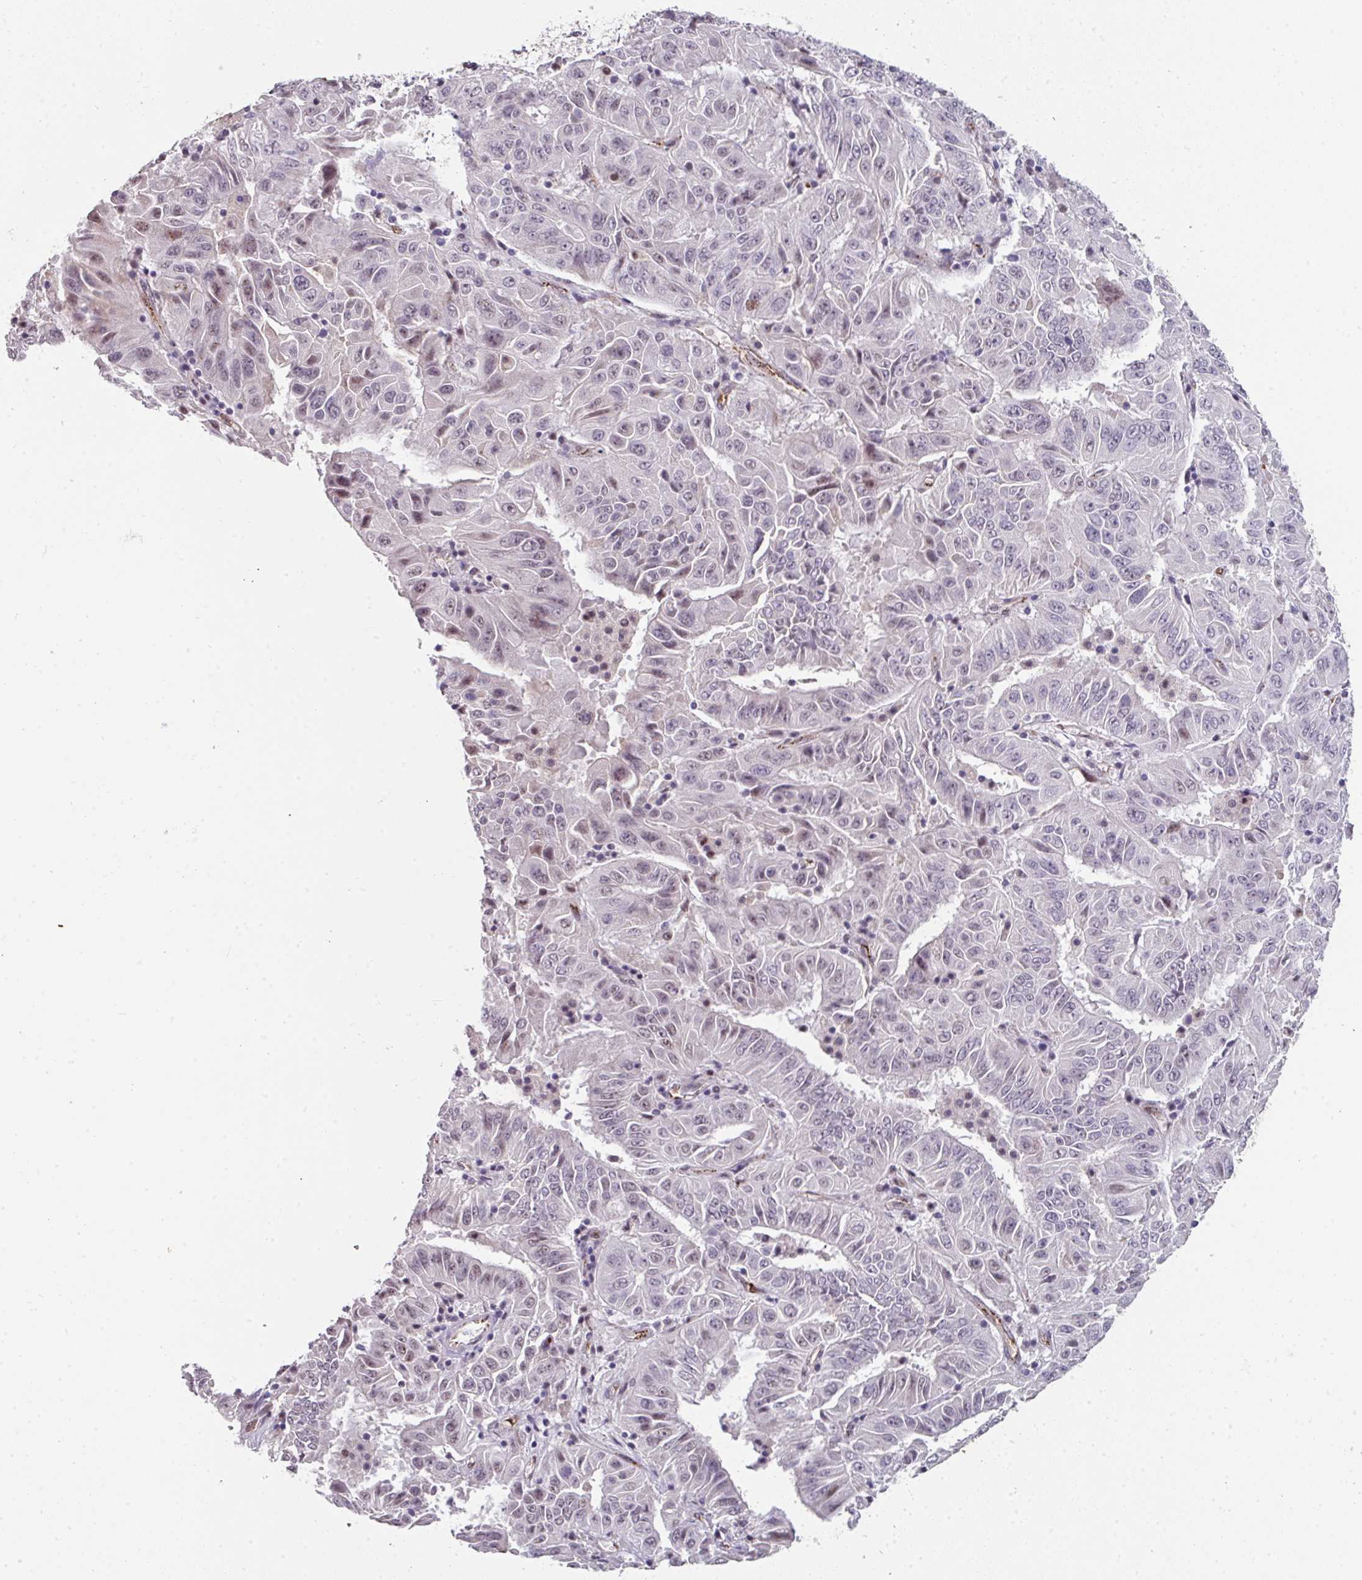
{"staining": {"intensity": "weak", "quantity": "<25%", "location": "nuclear"}, "tissue": "pancreatic cancer", "cell_type": "Tumor cells", "image_type": "cancer", "snomed": [{"axis": "morphology", "description": "Adenocarcinoma, NOS"}, {"axis": "topography", "description": "Pancreas"}], "caption": "IHC histopathology image of pancreatic cancer (adenocarcinoma) stained for a protein (brown), which displays no staining in tumor cells. The staining was performed using DAB to visualize the protein expression in brown, while the nuclei were stained in blue with hematoxylin (Magnification: 20x).", "gene": "SIDT2", "patient": {"sex": "male", "age": 63}}